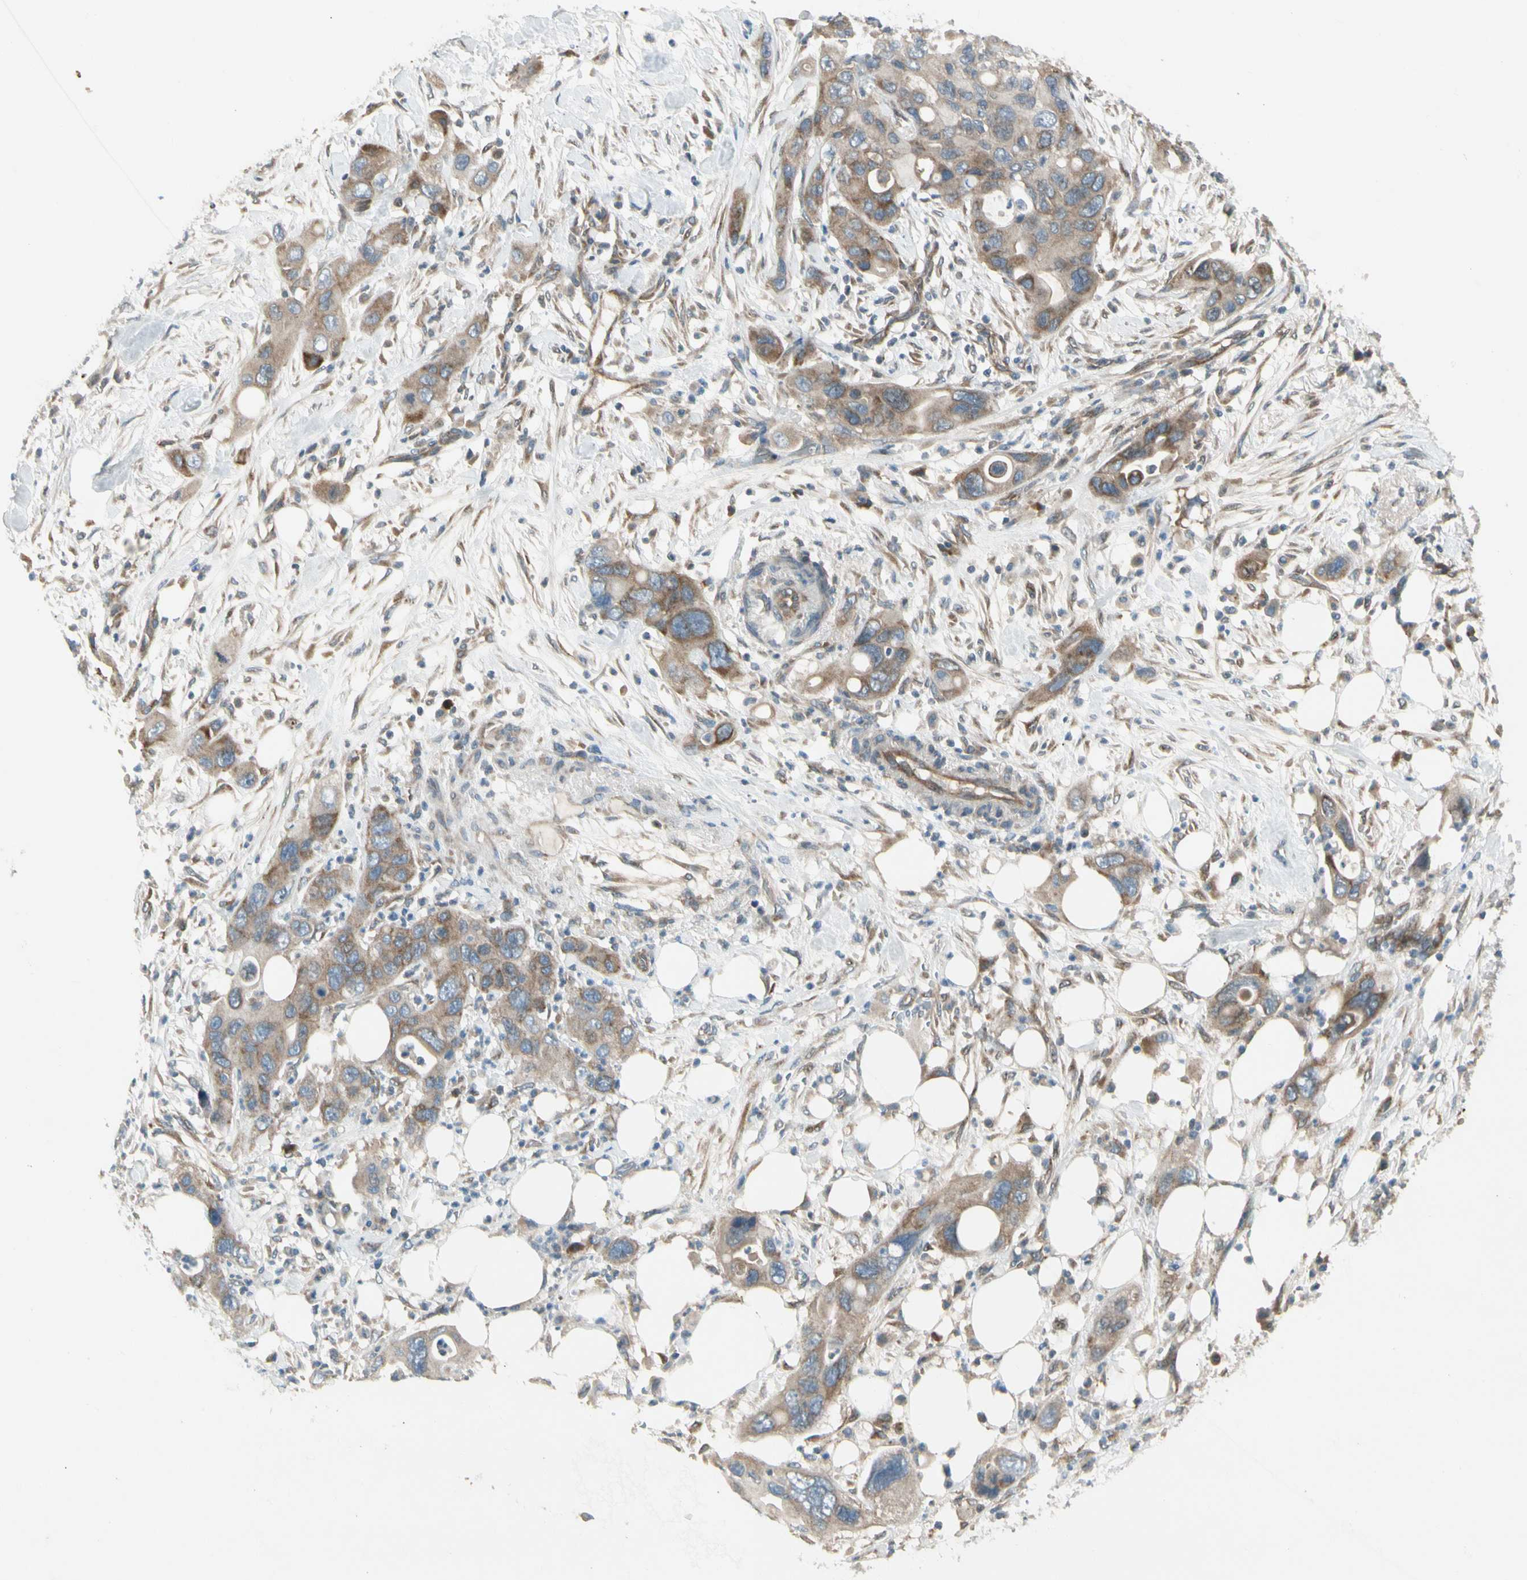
{"staining": {"intensity": "moderate", "quantity": ">75%", "location": "cytoplasmic/membranous"}, "tissue": "pancreatic cancer", "cell_type": "Tumor cells", "image_type": "cancer", "snomed": [{"axis": "morphology", "description": "Adenocarcinoma, NOS"}, {"axis": "topography", "description": "Pancreas"}], "caption": "Immunohistochemistry image of pancreatic cancer (adenocarcinoma) stained for a protein (brown), which displays medium levels of moderate cytoplasmic/membranous expression in about >75% of tumor cells.", "gene": "PANK2", "patient": {"sex": "female", "age": 71}}